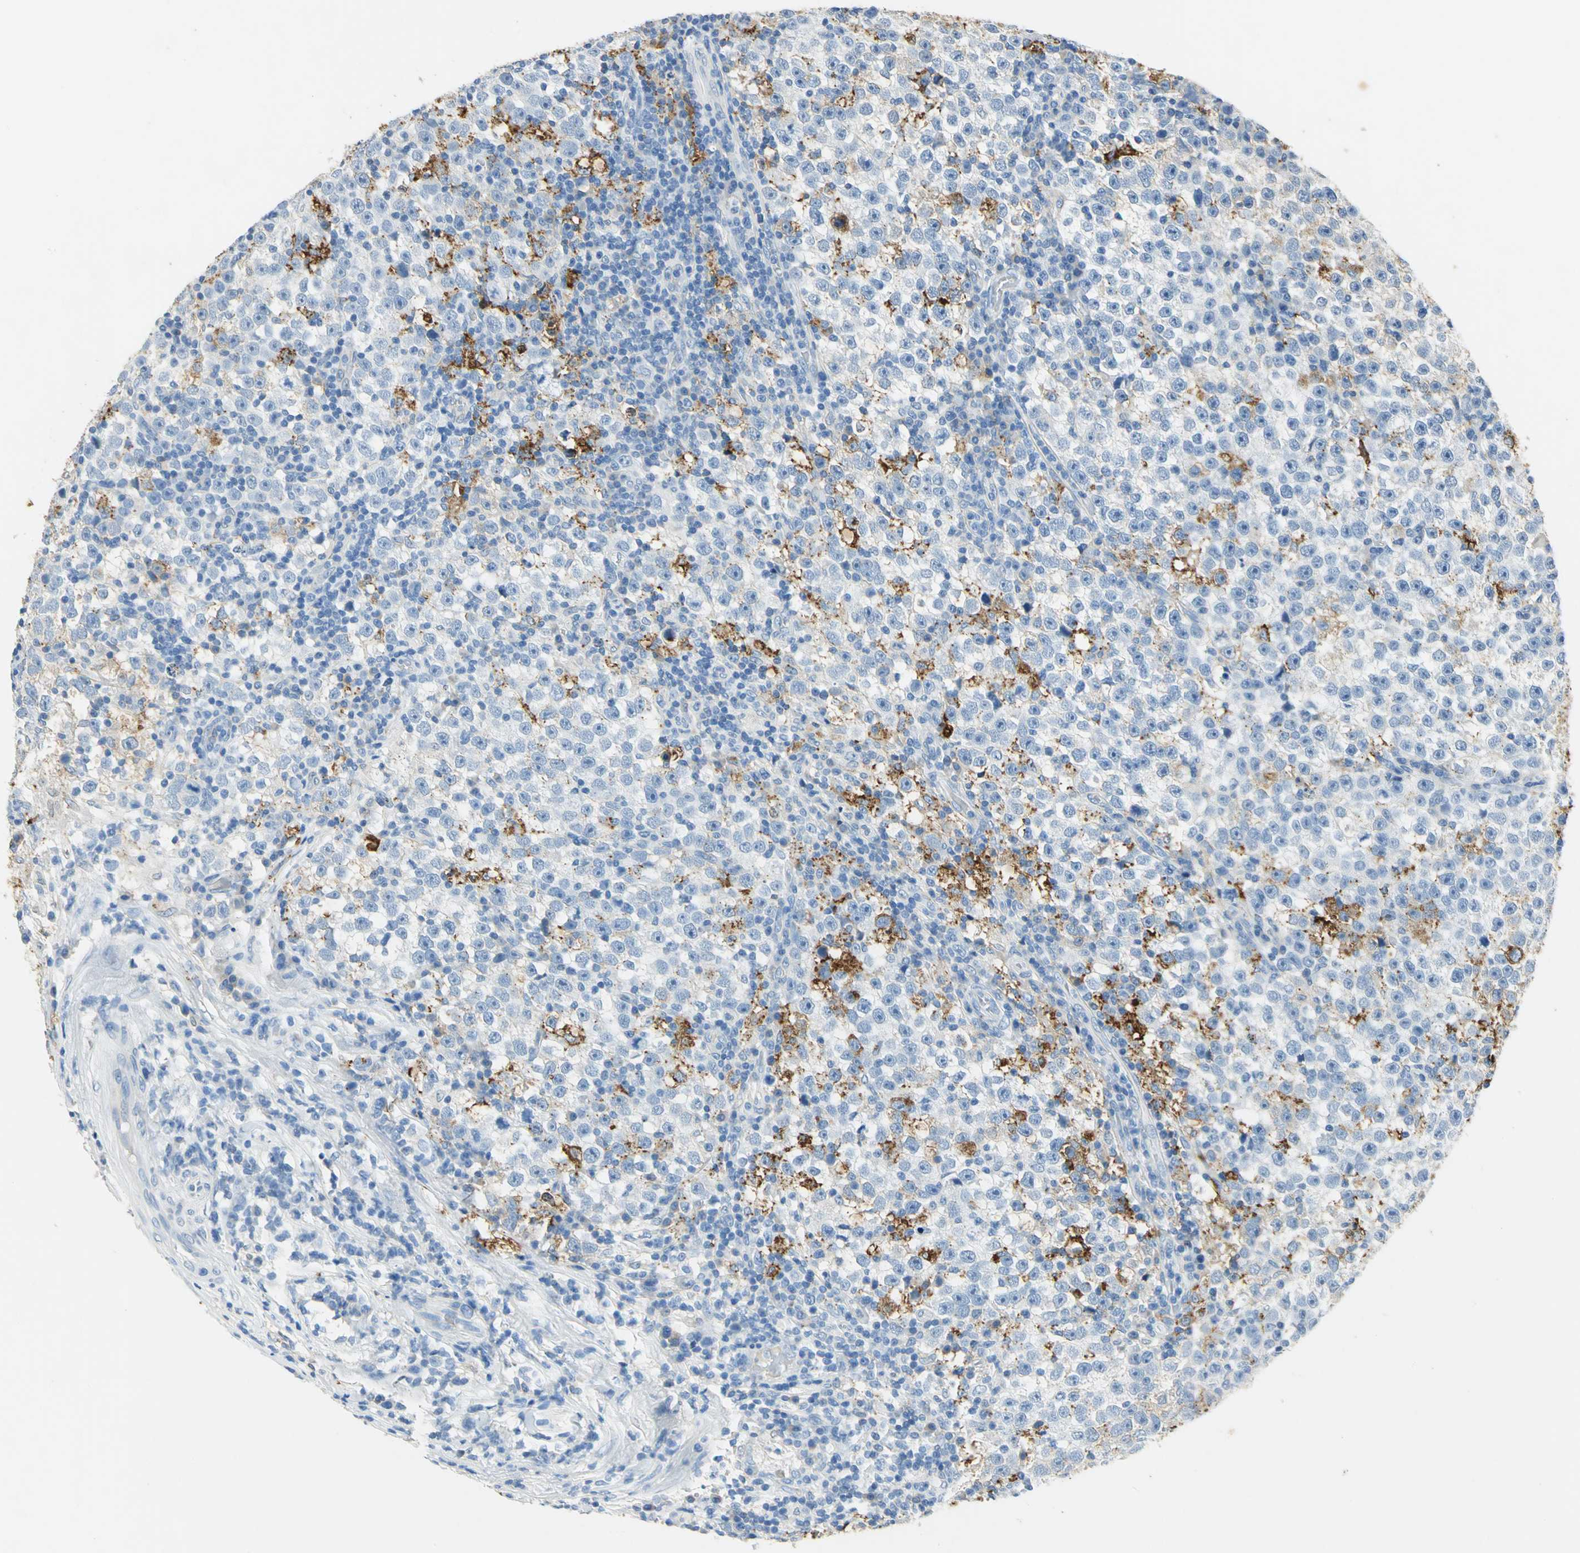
{"staining": {"intensity": "strong", "quantity": "<25%", "location": "cytoplasmic/membranous"}, "tissue": "testis cancer", "cell_type": "Tumor cells", "image_type": "cancer", "snomed": [{"axis": "morphology", "description": "Seminoma, NOS"}, {"axis": "topography", "description": "Testis"}], "caption": "Brown immunohistochemical staining in human testis seminoma displays strong cytoplasmic/membranous staining in approximately <25% of tumor cells.", "gene": "ANXA4", "patient": {"sex": "male", "age": 43}}